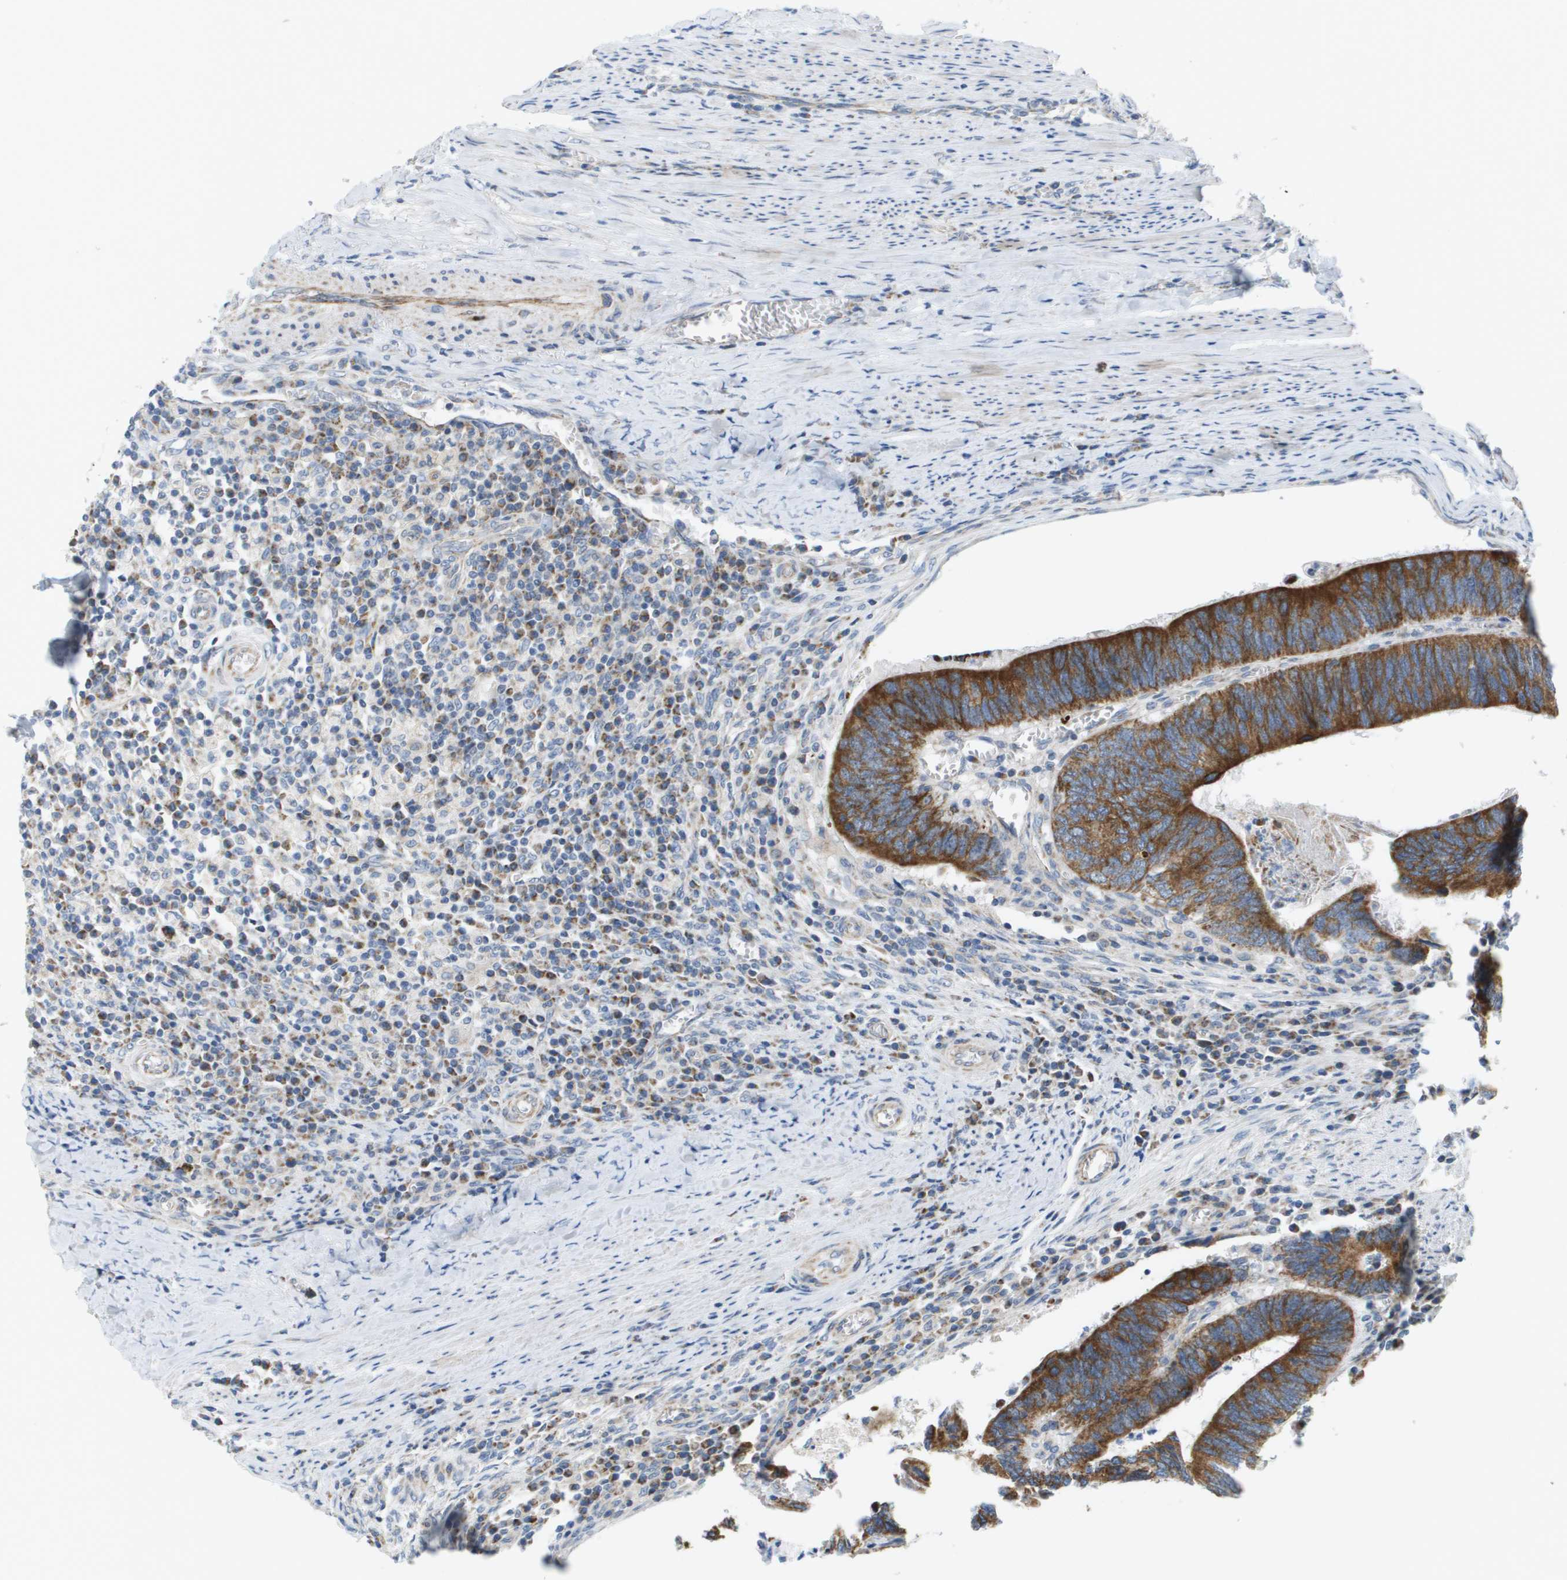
{"staining": {"intensity": "strong", "quantity": ">75%", "location": "cytoplasmic/membranous"}, "tissue": "colorectal cancer", "cell_type": "Tumor cells", "image_type": "cancer", "snomed": [{"axis": "morphology", "description": "Adenocarcinoma, NOS"}, {"axis": "topography", "description": "Colon"}], "caption": "An immunohistochemistry histopathology image of tumor tissue is shown. Protein staining in brown labels strong cytoplasmic/membranous positivity in colorectal cancer within tumor cells.", "gene": "KRT23", "patient": {"sex": "male", "age": 72}}